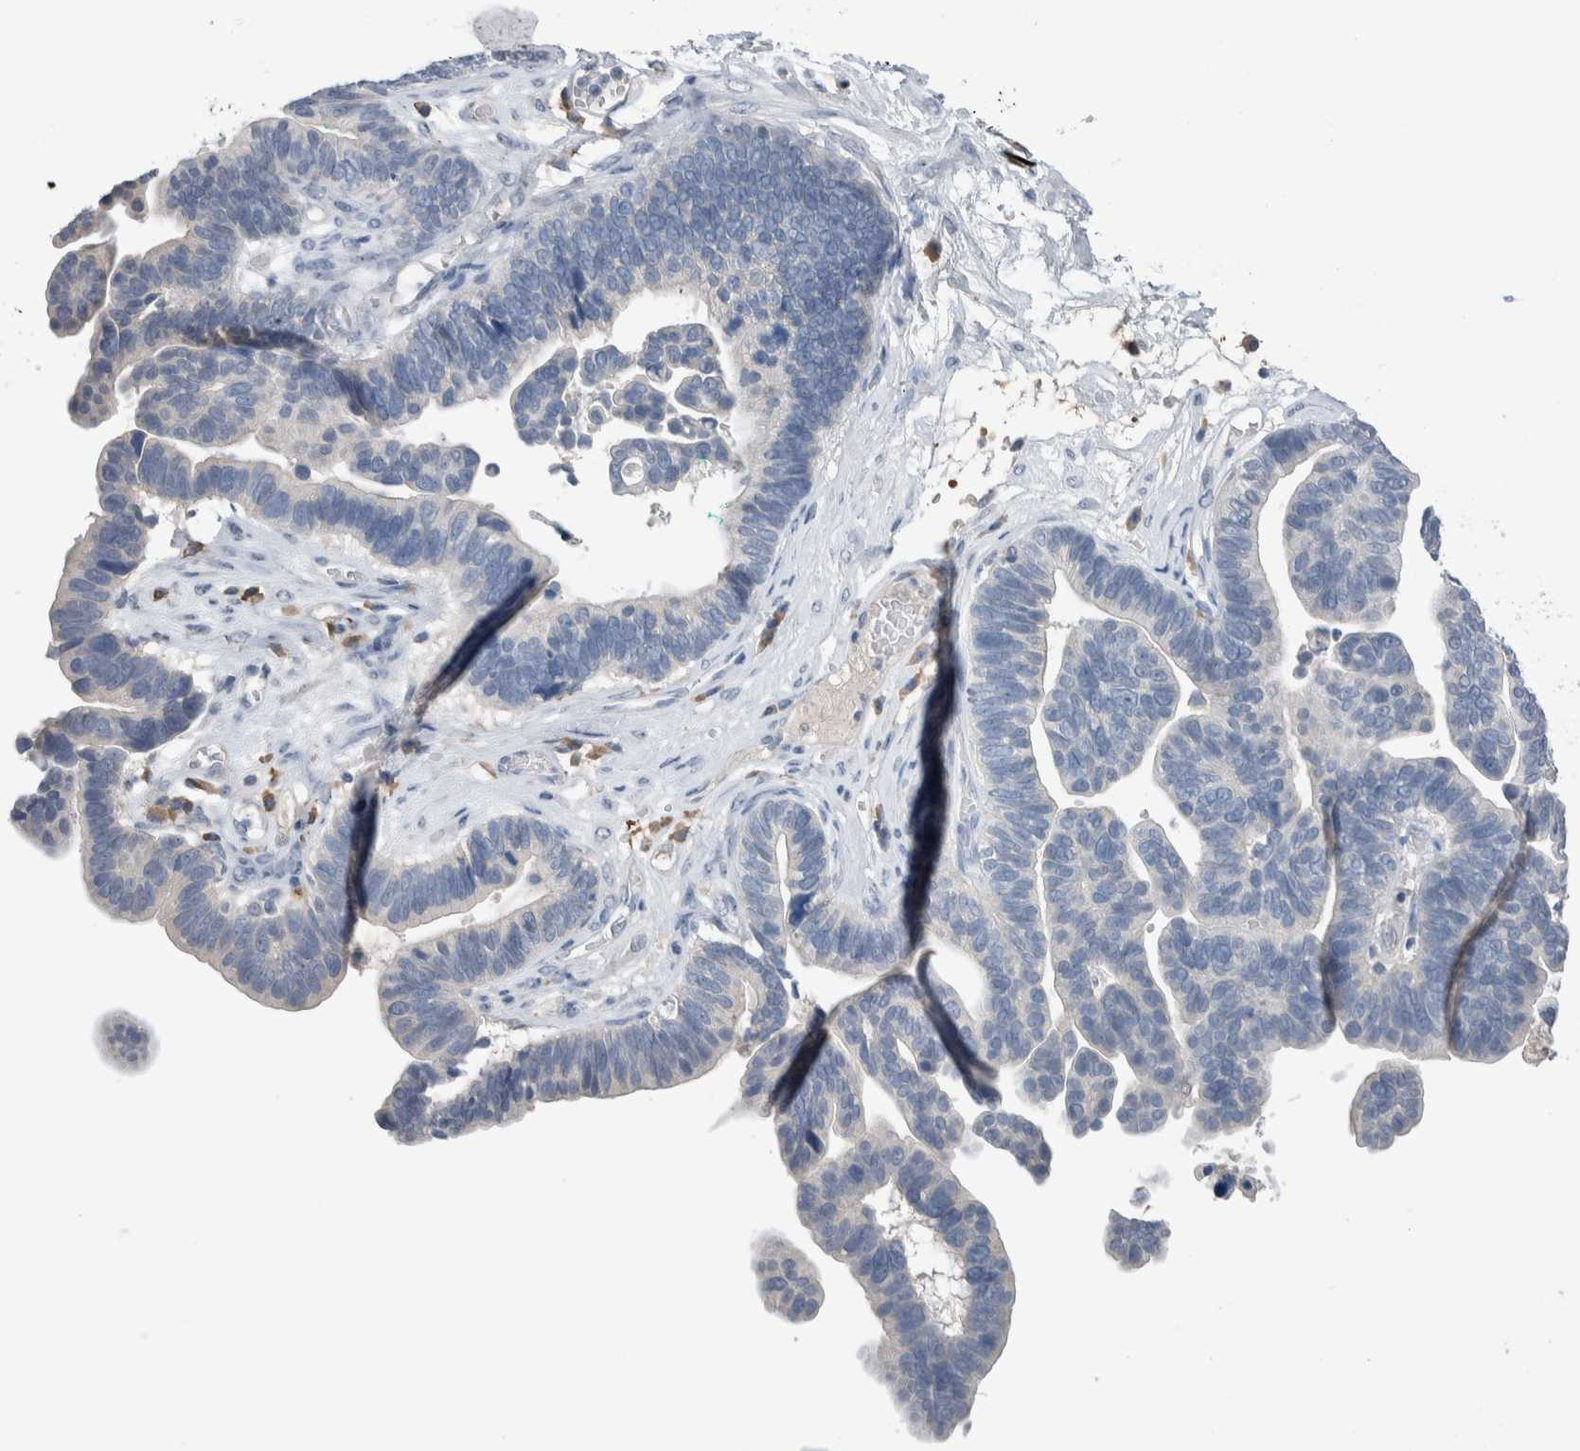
{"staining": {"intensity": "negative", "quantity": "none", "location": "none"}, "tissue": "ovarian cancer", "cell_type": "Tumor cells", "image_type": "cancer", "snomed": [{"axis": "morphology", "description": "Cystadenocarcinoma, serous, NOS"}, {"axis": "topography", "description": "Ovary"}], "caption": "Immunohistochemistry photomicrograph of neoplastic tissue: human ovarian serous cystadenocarcinoma stained with DAB reveals no significant protein staining in tumor cells. The staining was performed using DAB (3,3'-diaminobenzidine) to visualize the protein expression in brown, while the nuclei were stained in blue with hematoxylin (Magnification: 20x).", "gene": "DUOX1", "patient": {"sex": "female", "age": 56}}